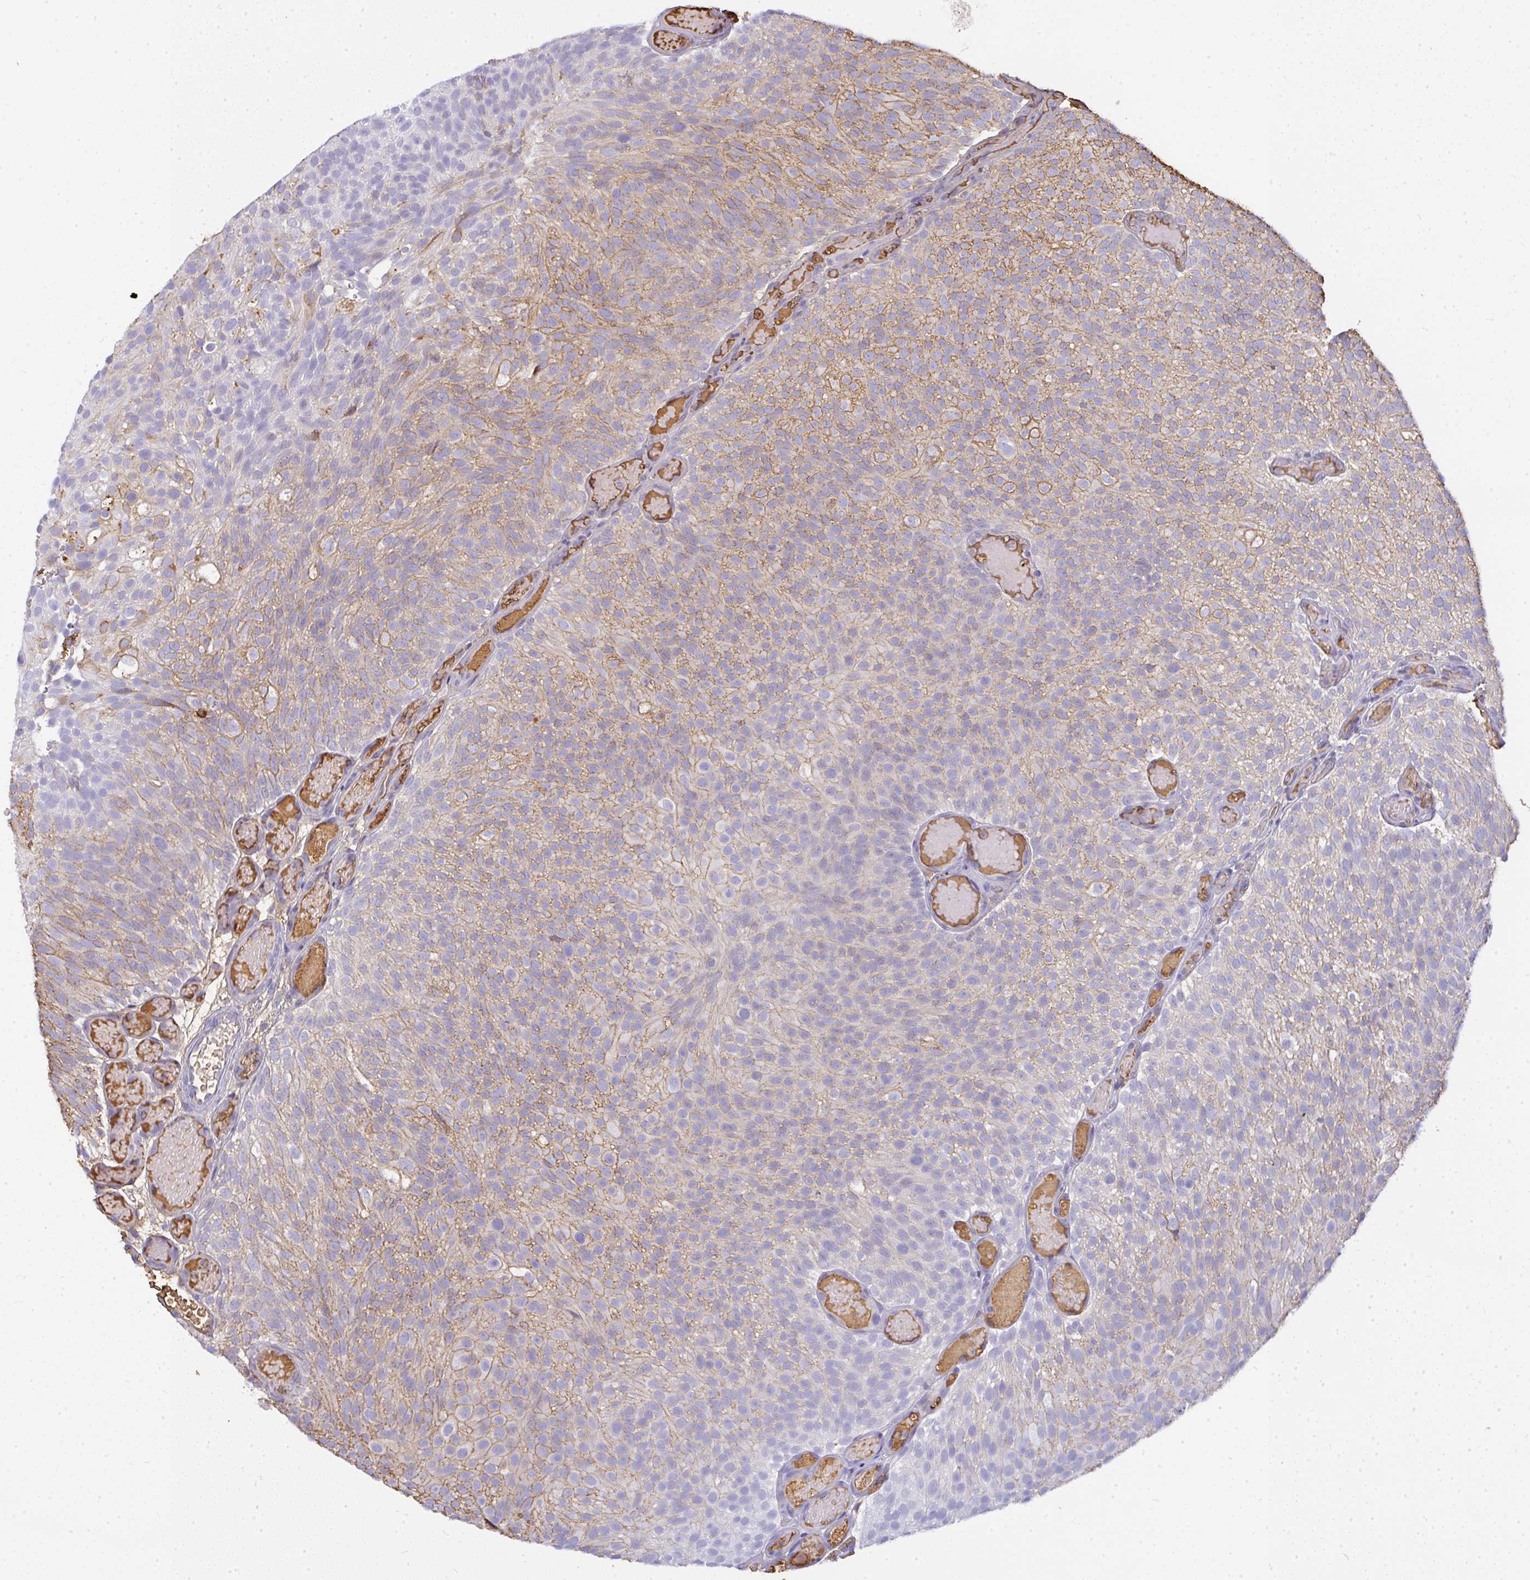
{"staining": {"intensity": "moderate", "quantity": "25%-75%", "location": "cytoplasmic/membranous"}, "tissue": "urothelial cancer", "cell_type": "Tumor cells", "image_type": "cancer", "snomed": [{"axis": "morphology", "description": "Urothelial carcinoma, Low grade"}, {"axis": "topography", "description": "Urinary bladder"}], "caption": "Immunohistochemistry (DAB (3,3'-diaminobenzidine)) staining of low-grade urothelial carcinoma reveals moderate cytoplasmic/membranous protein staining in about 25%-75% of tumor cells.", "gene": "SMYD5", "patient": {"sex": "male", "age": 78}}